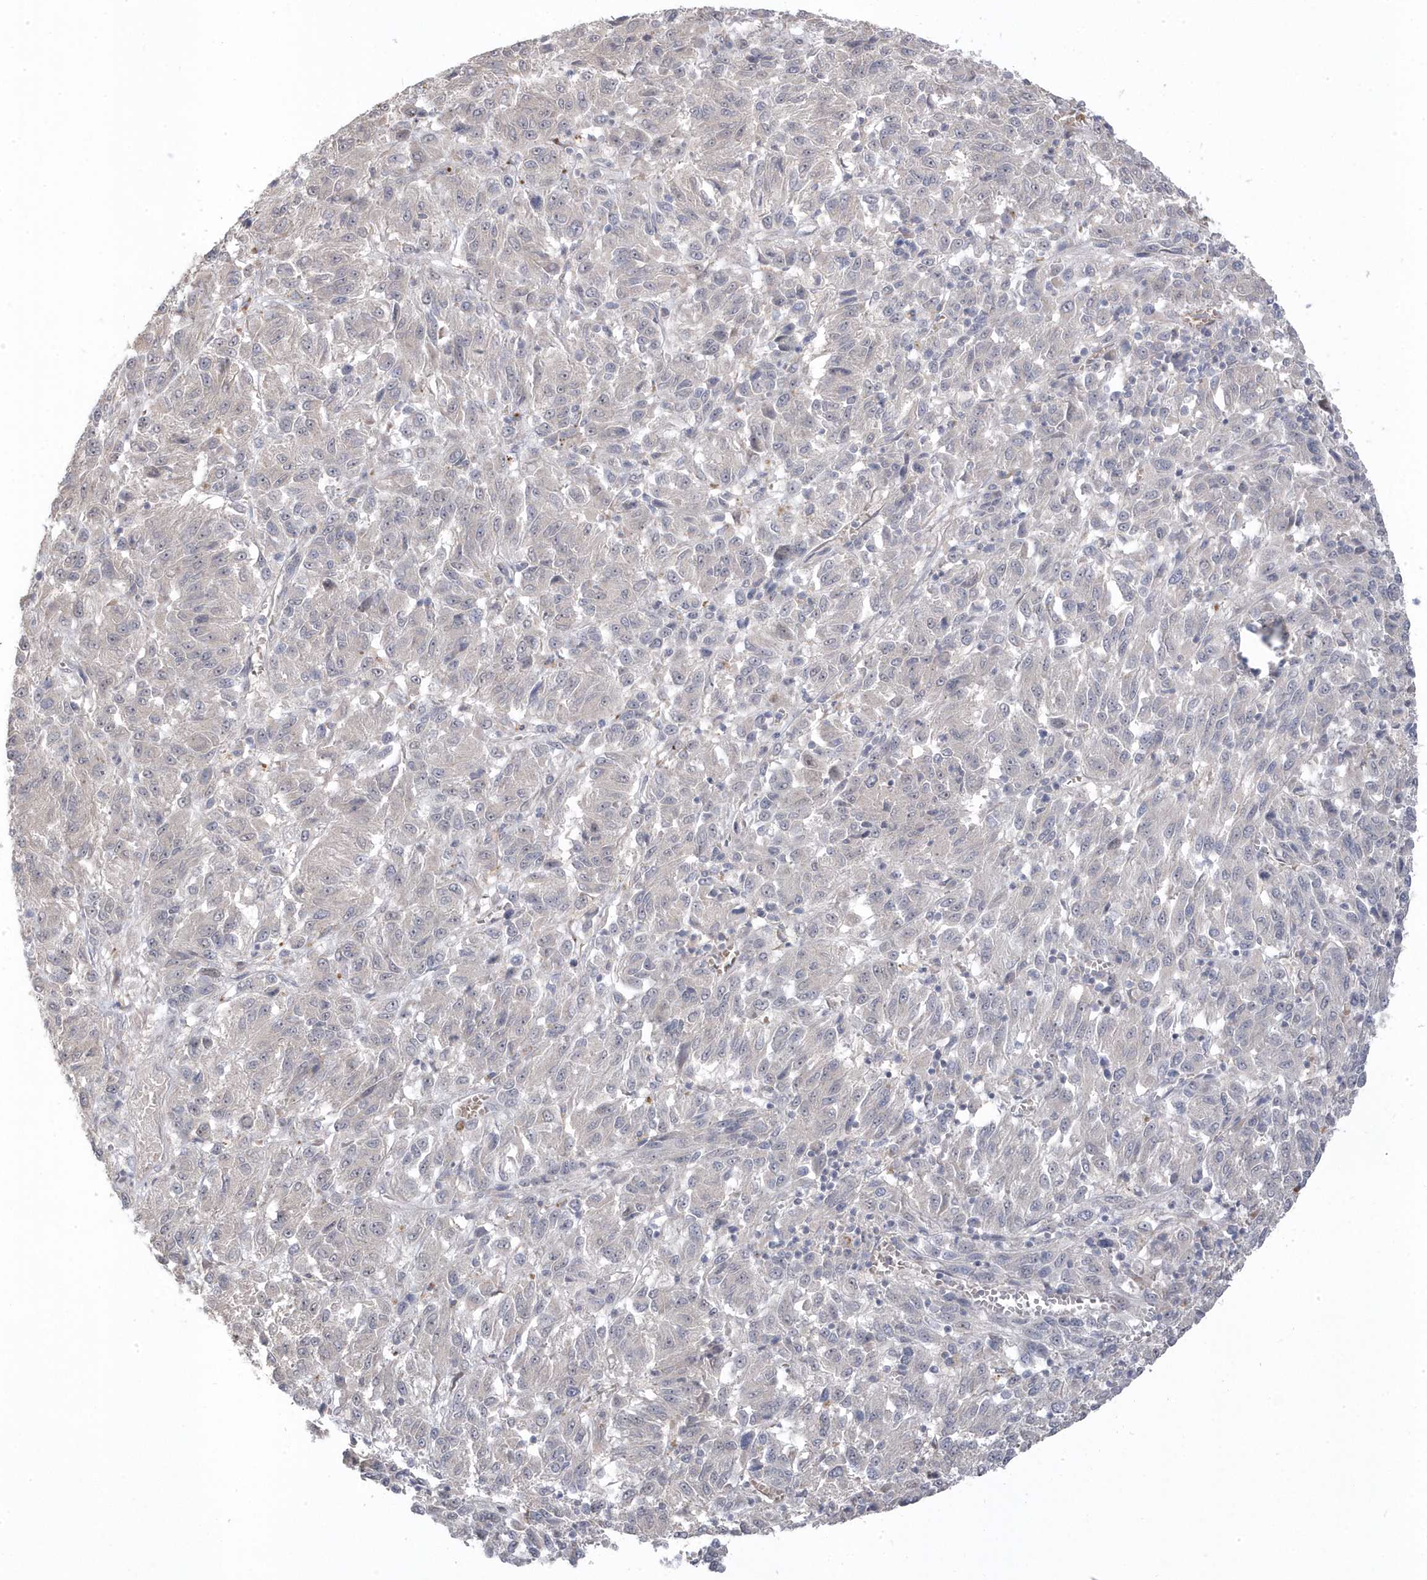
{"staining": {"intensity": "negative", "quantity": "none", "location": "none"}, "tissue": "melanoma", "cell_type": "Tumor cells", "image_type": "cancer", "snomed": [{"axis": "morphology", "description": "Malignant melanoma, Metastatic site"}, {"axis": "topography", "description": "Lung"}], "caption": "Melanoma was stained to show a protein in brown. There is no significant staining in tumor cells. (Stains: DAB (3,3'-diaminobenzidine) immunohistochemistry (IHC) with hematoxylin counter stain, Microscopy: brightfield microscopy at high magnification).", "gene": "GTPBP6", "patient": {"sex": "male", "age": 64}}